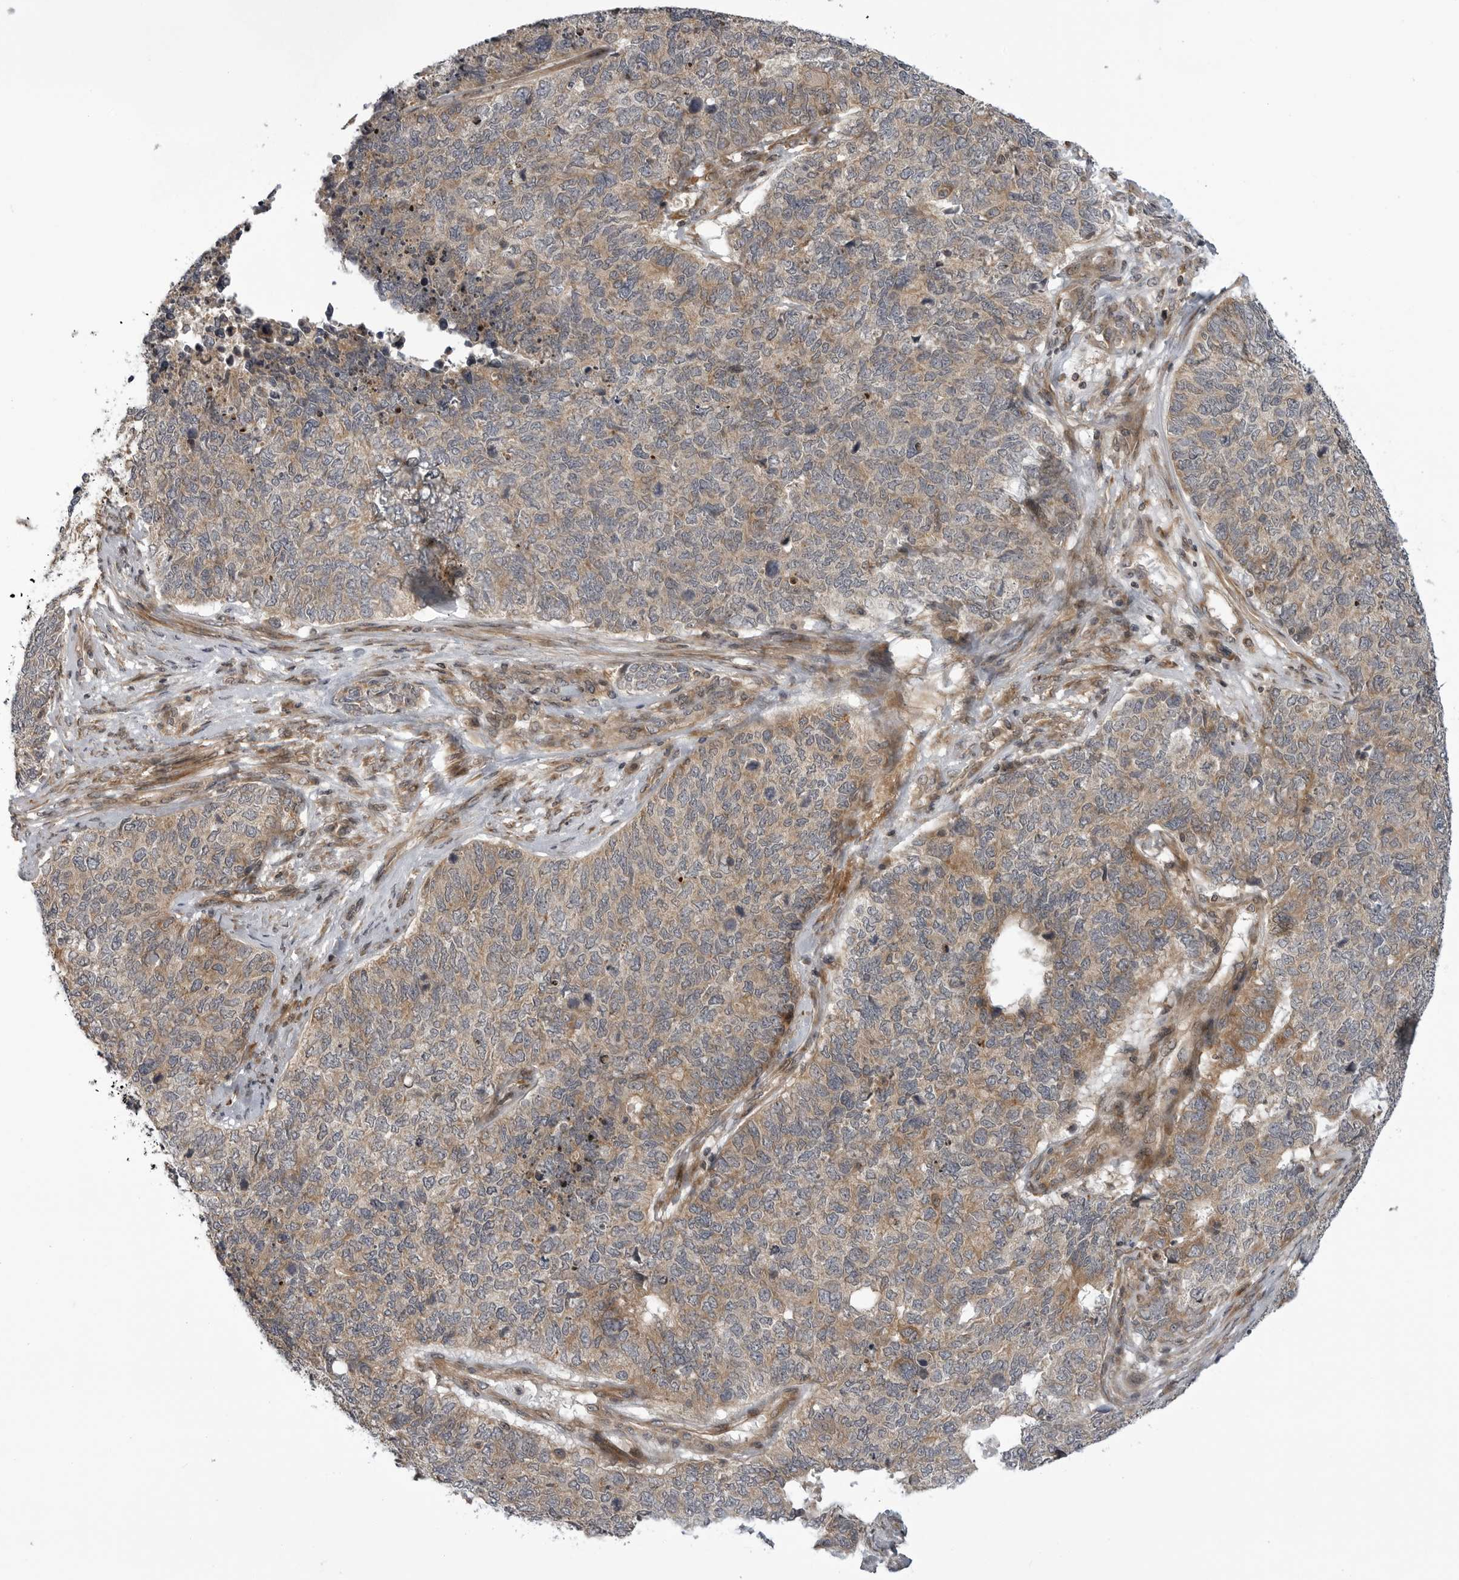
{"staining": {"intensity": "moderate", "quantity": "25%-75%", "location": "cytoplasmic/membranous"}, "tissue": "cervical cancer", "cell_type": "Tumor cells", "image_type": "cancer", "snomed": [{"axis": "morphology", "description": "Squamous cell carcinoma, NOS"}, {"axis": "topography", "description": "Cervix"}], "caption": "Cervical squamous cell carcinoma stained with a brown dye displays moderate cytoplasmic/membranous positive expression in about 25%-75% of tumor cells.", "gene": "LRRC45", "patient": {"sex": "female", "age": 63}}